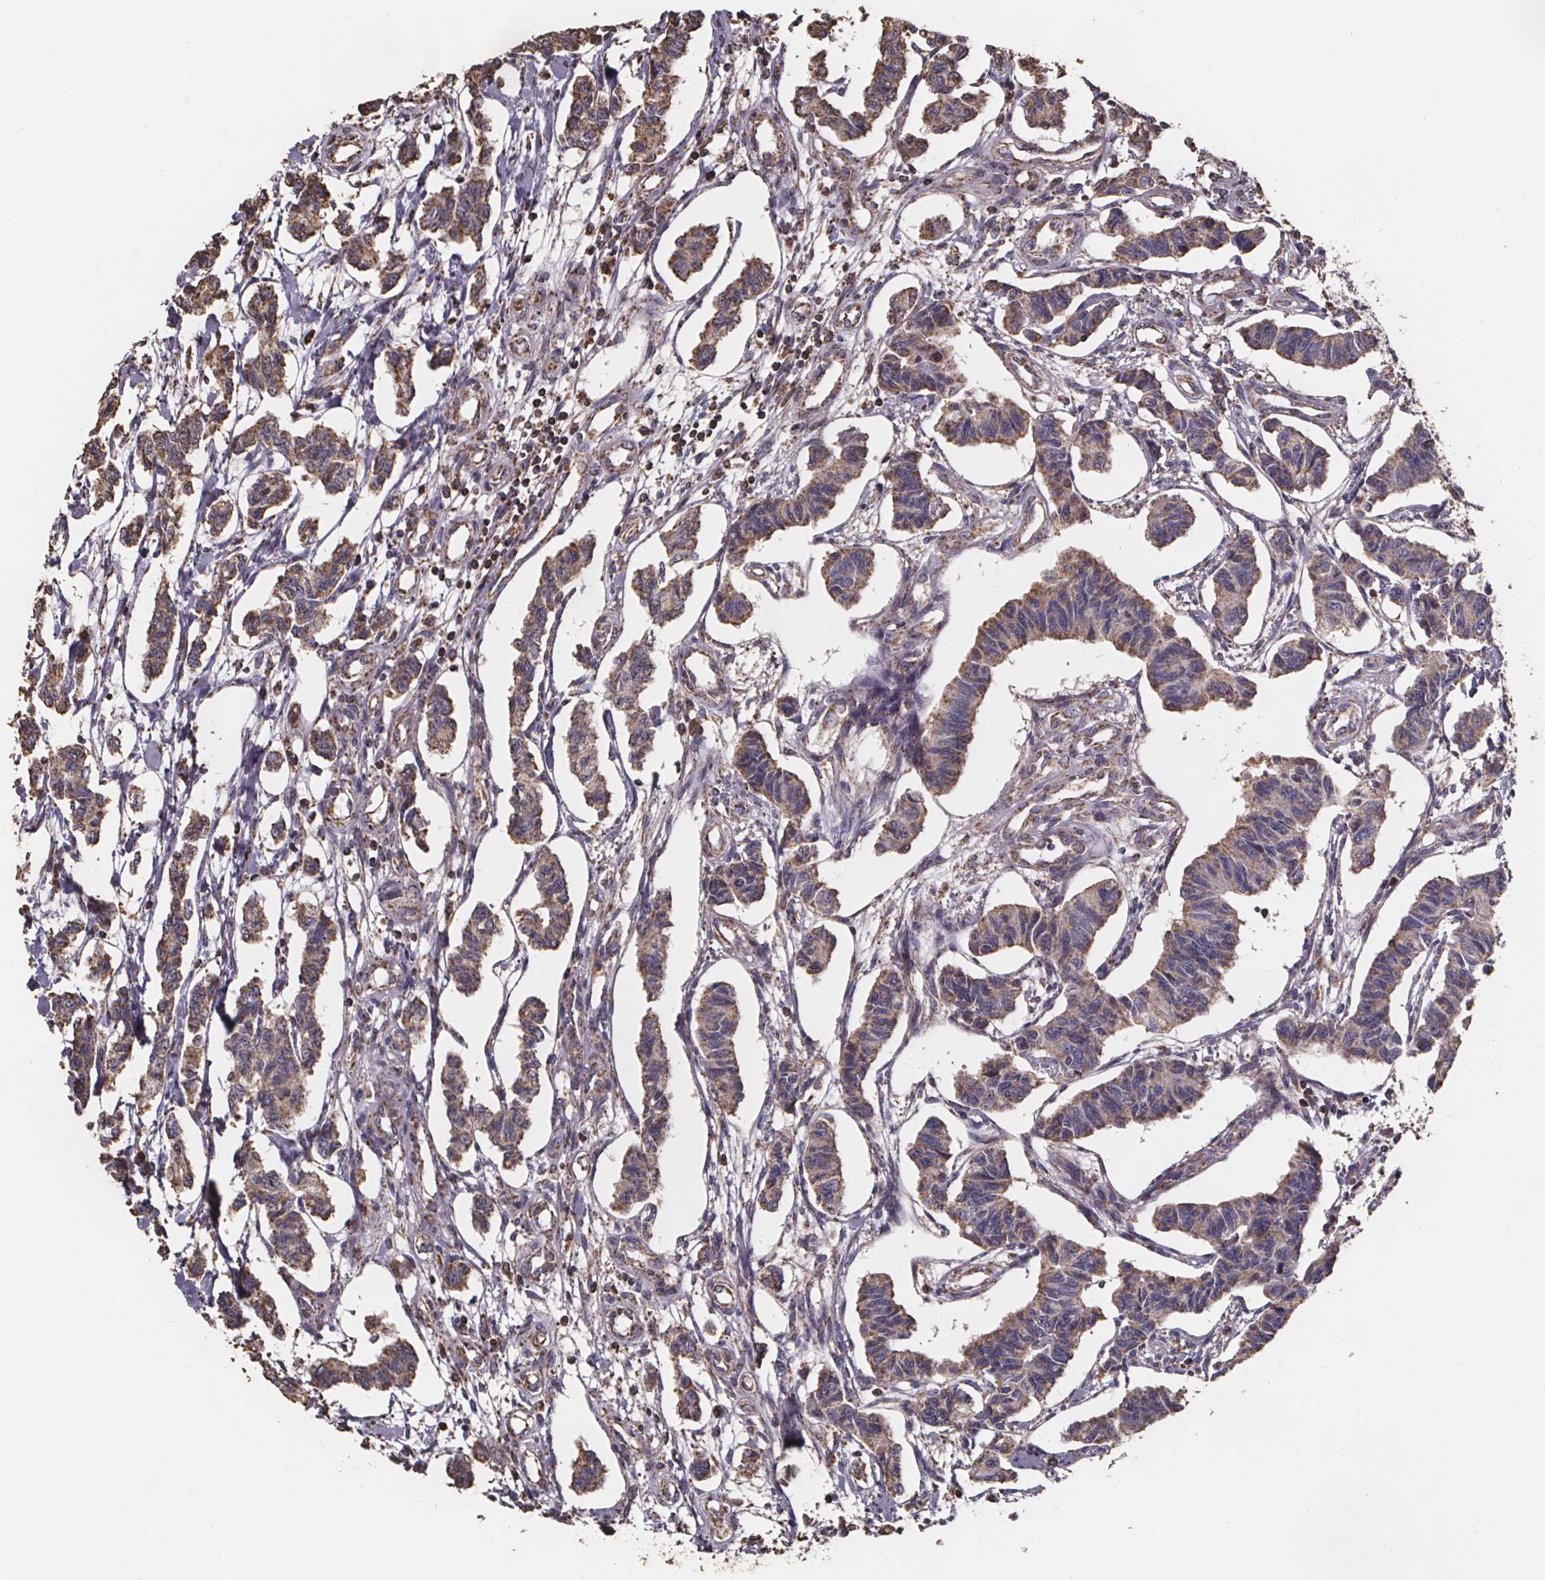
{"staining": {"intensity": "moderate", "quantity": ">75%", "location": "cytoplasmic/membranous"}, "tissue": "carcinoid", "cell_type": "Tumor cells", "image_type": "cancer", "snomed": [{"axis": "morphology", "description": "Carcinoid, malignant, NOS"}, {"axis": "topography", "description": "Kidney"}], "caption": "Protein expression analysis of carcinoid displays moderate cytoplasmic/membranous staining in about >75% of tumor cells.", "gene": "SLC35D2", "patient": {"sex": "female", "age": 41}}